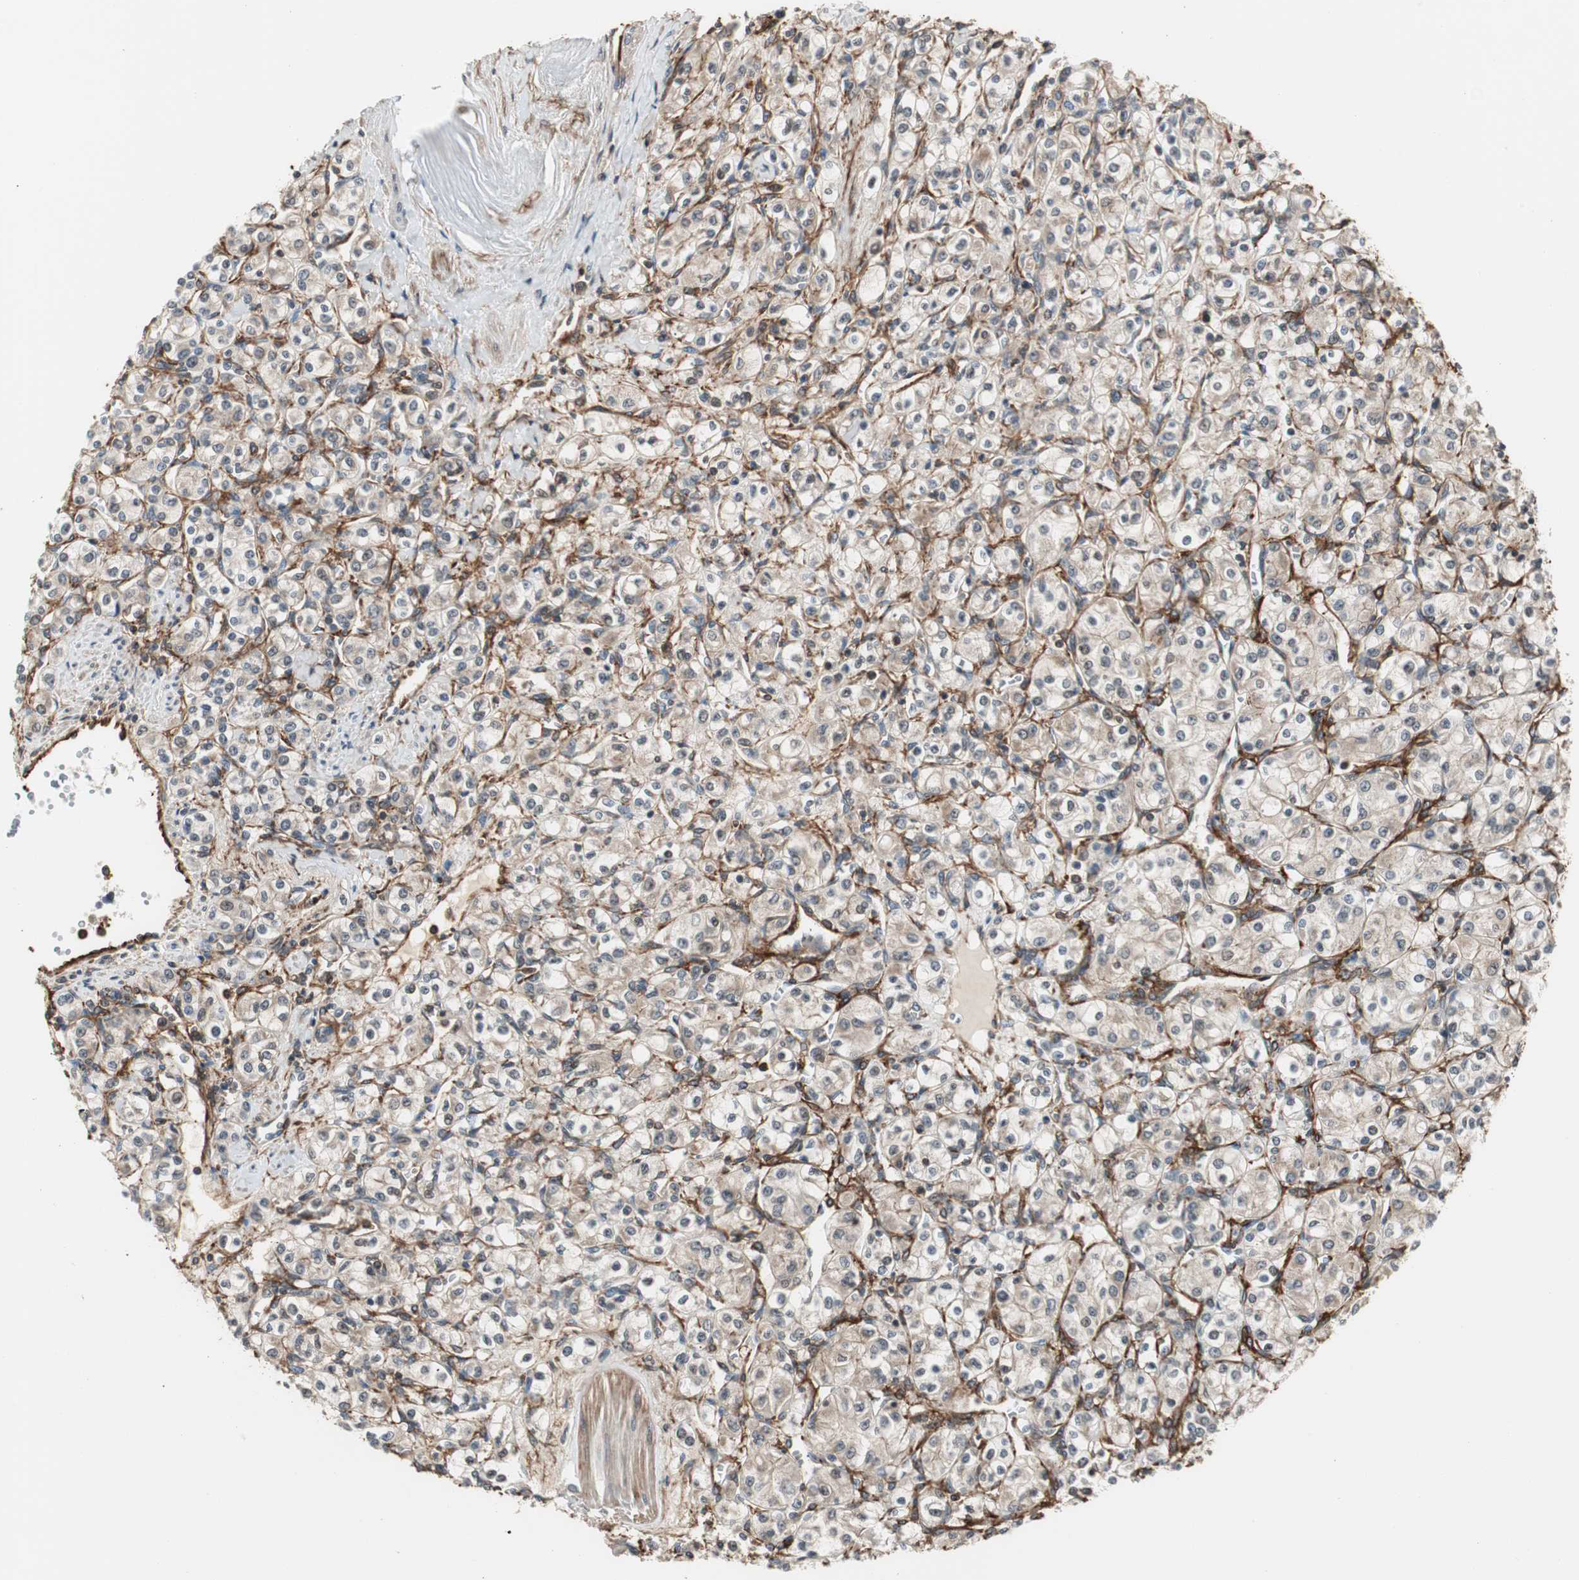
{"staining": {"intensity": "negative", "quantity": "none", "location": "none"}, "tissue": "renal cancer", "cell_type": "Tumor cells", "image_type": "cancer", "snomed": [{"axis": "morphology", "description": "Adenocarcinoma, NOS"}, {"axis": "topography", "description": "Kidney"}], "caption": "The photomicrograph reveals no staining of tumor cells in renal adenocarcinoma.", "gene": "PTPN11", "patient": {"sex": "male", "age": 77}}